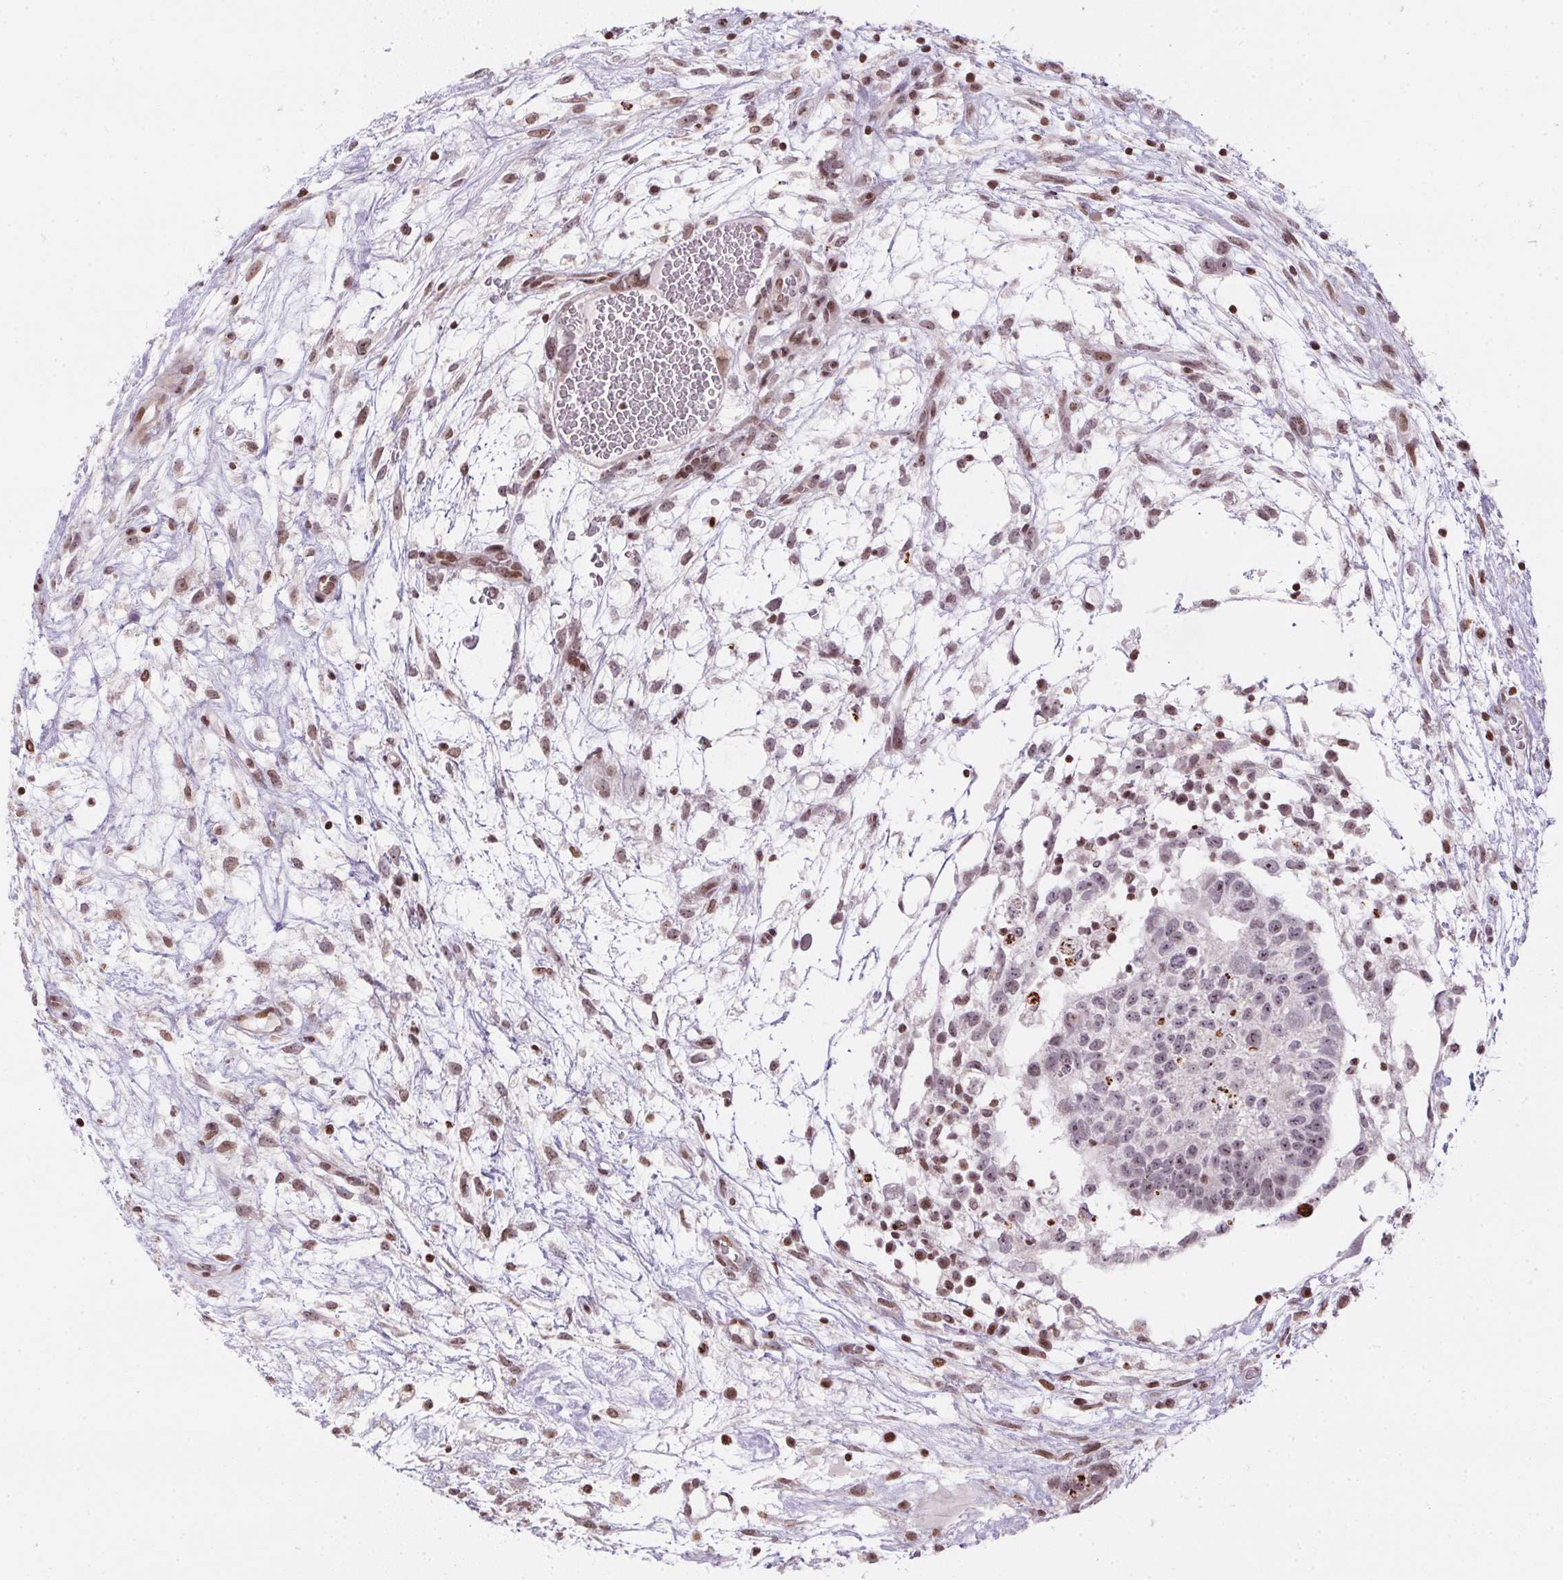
{"staining": {"intensity": "negative", "quantity": "none", "location": "none"}, "tissue": "testis cancer", "cell_type": "Tumor cells", "image_type": "cancer", "snomed": [{"axis": "morphology", "description": "Normal tissue, NOS"}, {"axis": "morphology", "description": "Carcinoma, Embryonal, NOS"}, {"axis": "topography", "description": "Testis"}], "caption": "This image is of embryonal carcinoma (testis) stained with immunohistochemistry to label a protein in brown with the nuclei are counter-stained blue. There is no expression in tumor cells.", "gene": "RNF181", "patient": {"sex": "male", "age": 32}}